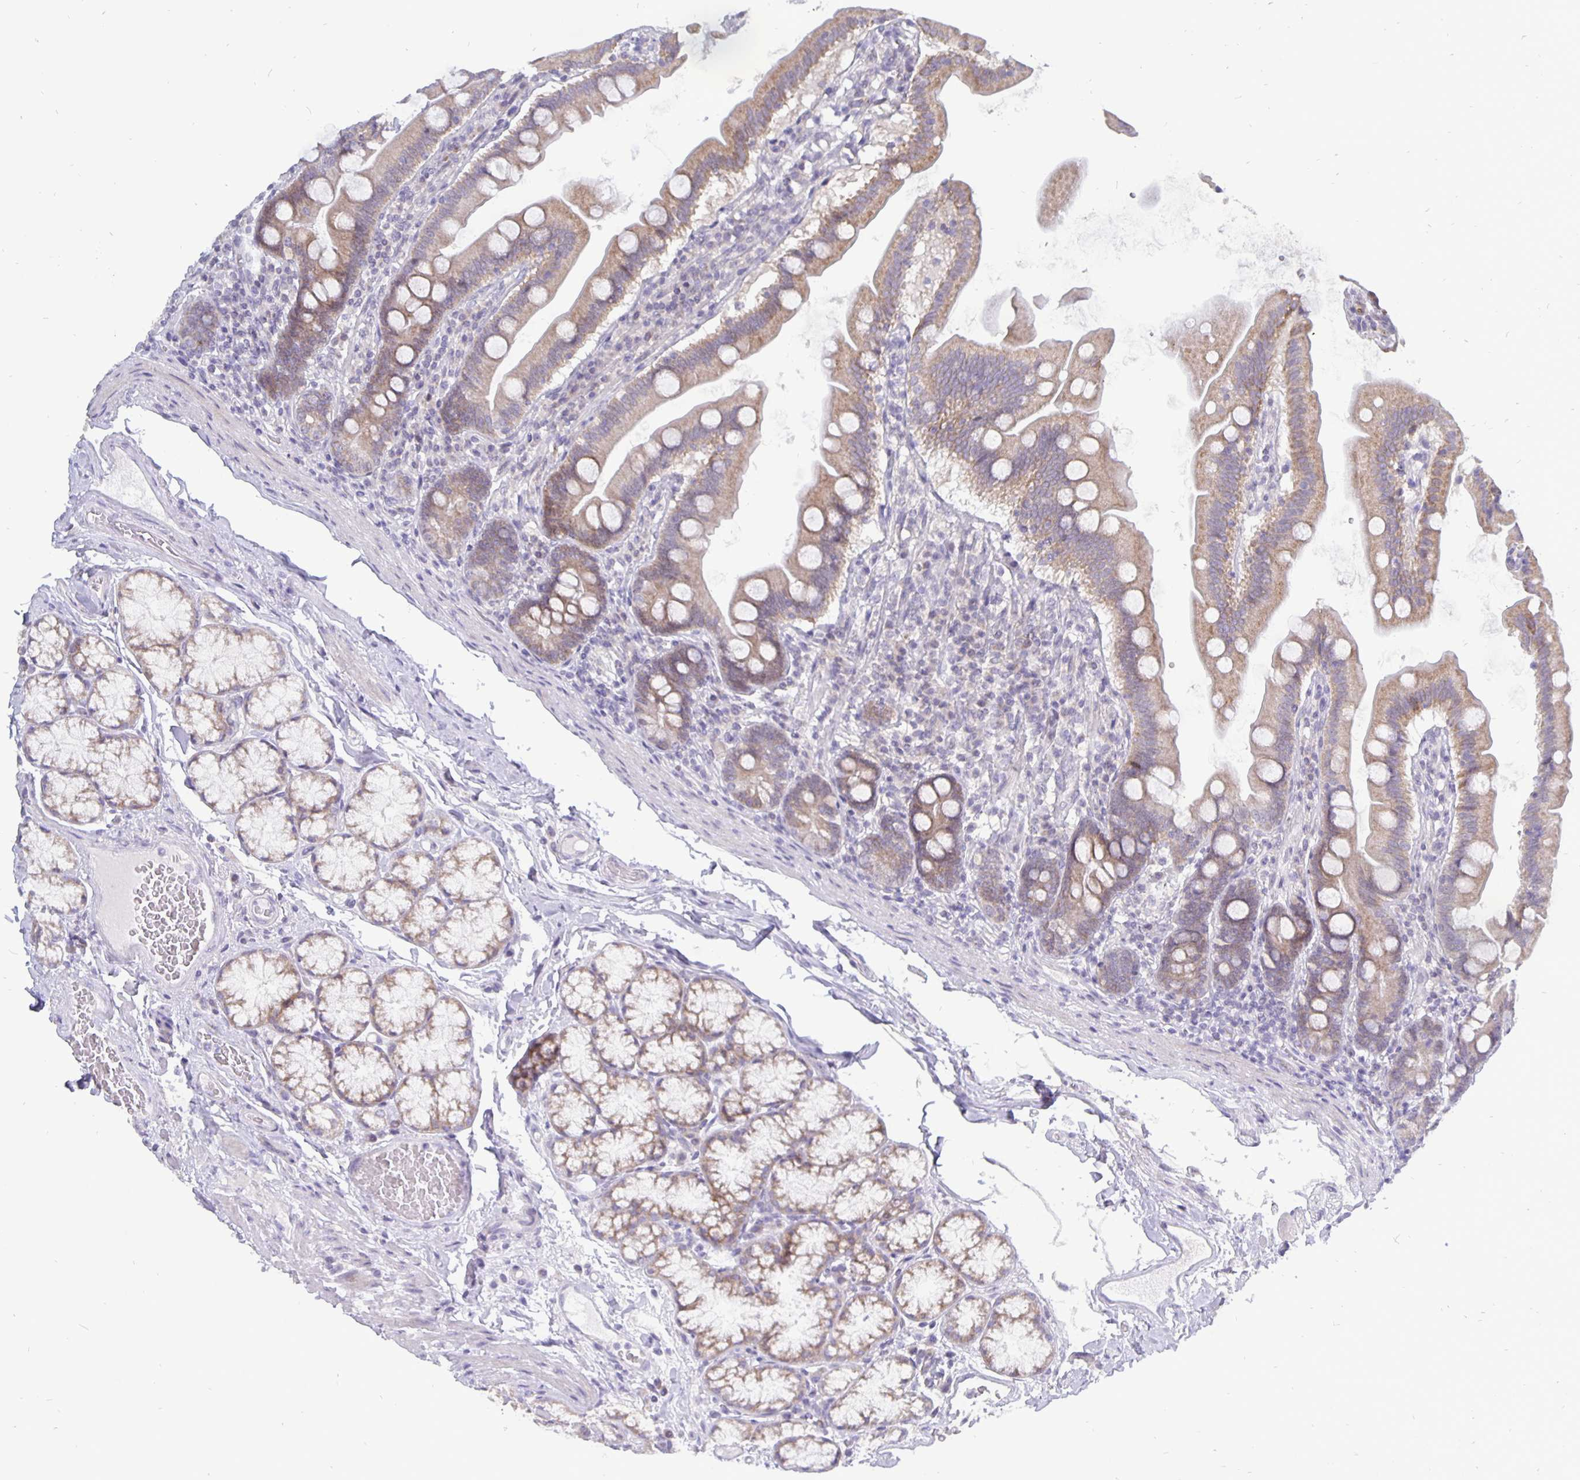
{"staining": {"intensity": "weak", "quantity": "25%-75%", "location": "cytoplasmic/membranous"}, "tissue": "duodenum", "cell_type": "Glandular cells", "image_type": "normal", "snomed": [{"axis": "morphology", "description": "Normal tissue, NOS"}, {"axis": "topography", "description": "Duodenum"}], "caption": "The micrograph demonstrates immunohistochemical staining of unremarkable duodenum. There is weak cytoplasmic/membranous expression is appreciated in approximately 25%-75% of glandular cells. The protein is shown in brown color, while the nuclei are stained blue.", "gene": "ERBB2", "patient": {"sex": "female", "age": 67}}